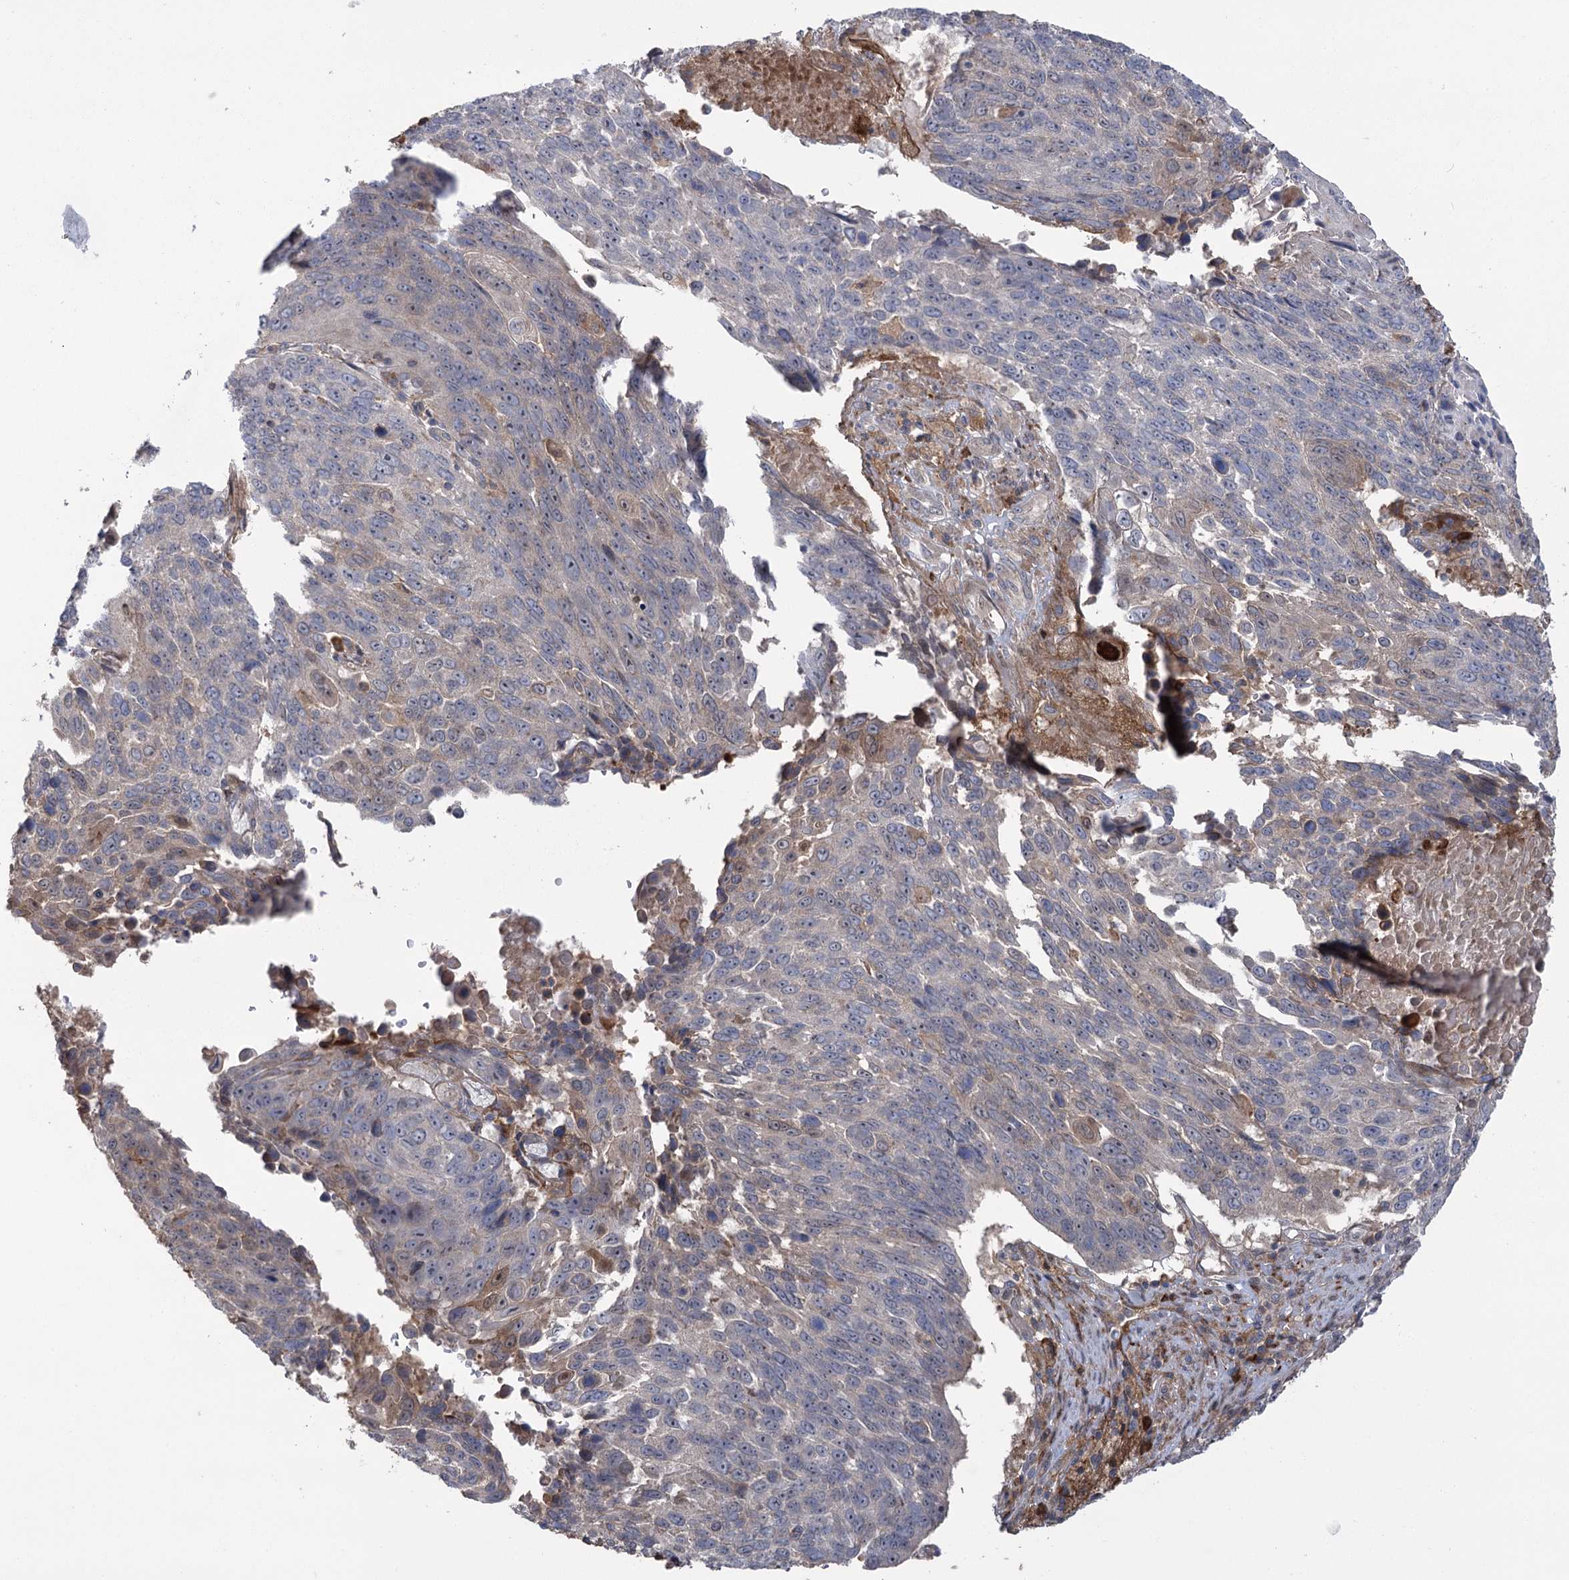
{"staining": {"intensity": "negative", "quantity": "none", "location": "none"}, "tissue": "lung cancer", "cell_type": "Tumor cells", "image_type": "cancer", "snomed": [{"axis": "morphology", "description": "Squamous cell carcinoma, NOS"}, {"axis": "topography", "description": "Lung"}], "caption": "Tumor cells are negative for brown protein staining in lung cancer. Brightfield microscopy of immunohistochemistry (IHC) stained with DAB (brown) and hematoxylin (blue), captured at high magnification.", "gene": "KCNN2", "patient": {"sex": "male", "age": 66}}